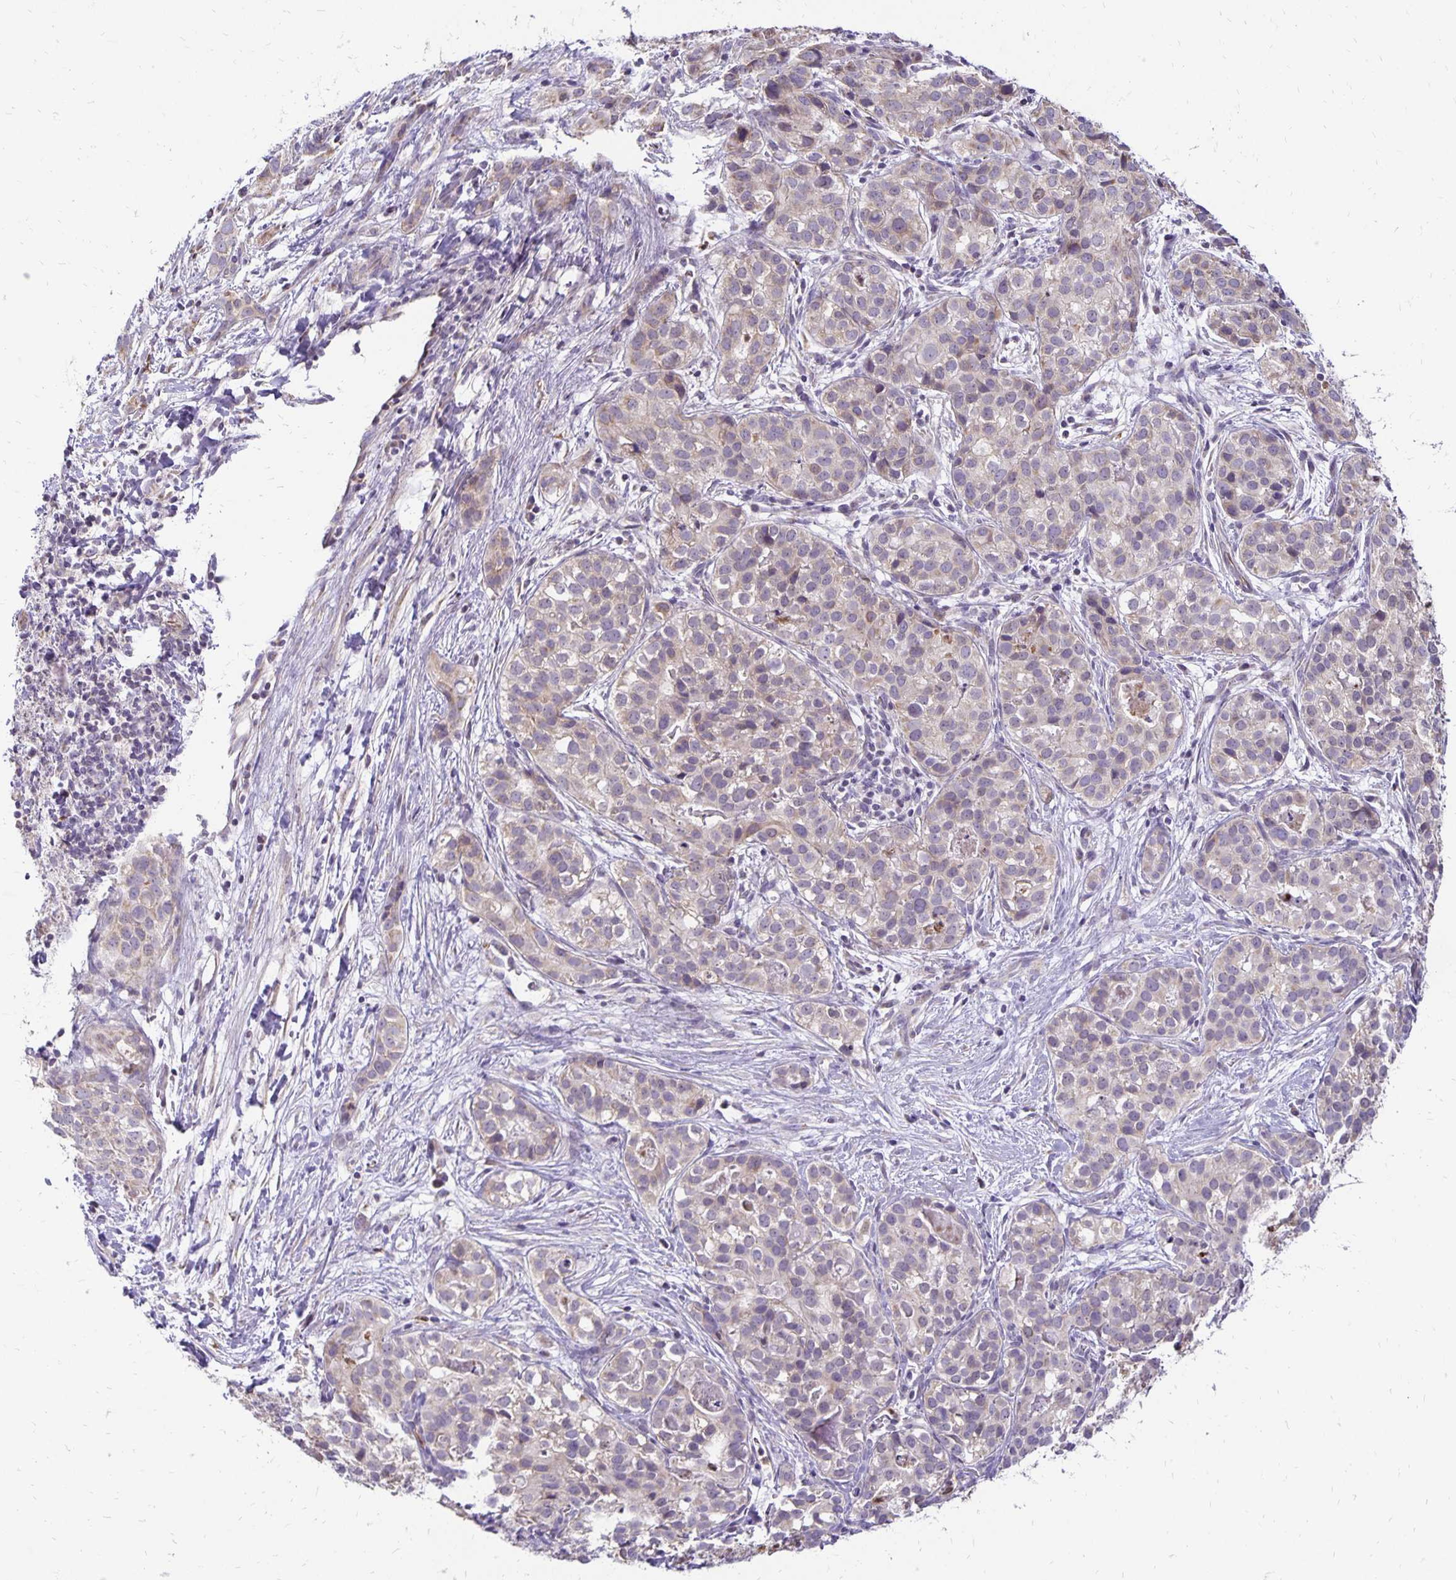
{"staining": {"intensity": "weak", "quantity": "<25%", "location": "cytoplasmic/membranous"}, "tissue": "liver cancer", "cell_type": "Tumor cells", "image_type": "cancer", "snomed": [{"axis": "morphology", "description": "Cholangiocarcinoma"}, {"axis": "topography", "description": "Liver"}], "caption": "An image of cholangiocarcinoma (liver) stained for a protein exhibits no brown staining in tumor cells.", "gene": "FN3K", "patient": {"sex": "male", "age": 56}}